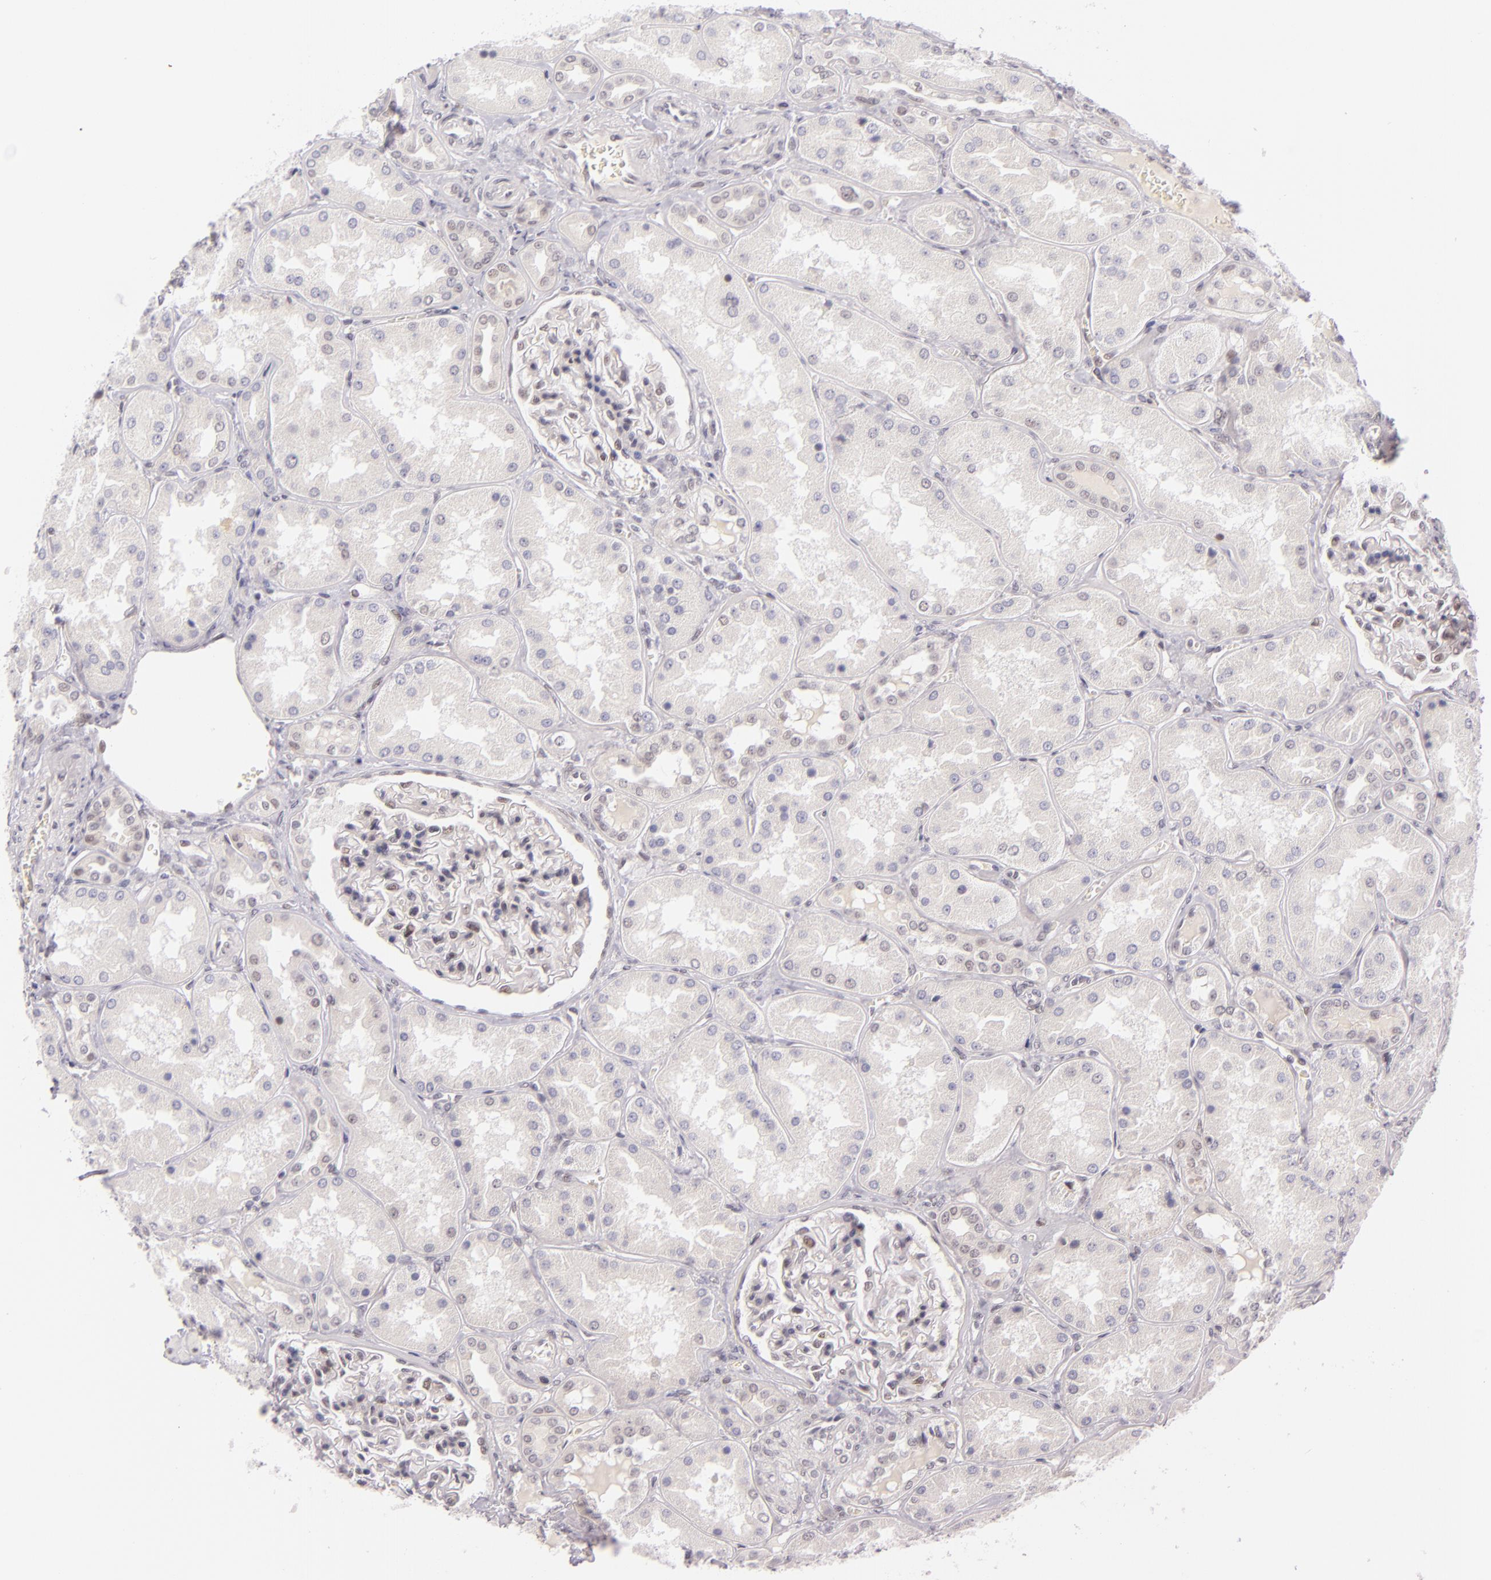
{"staining": {"intensity": "negative", "quantity": "none", "location": "none"}, "tissue": "kidney", "cell_type": "Cells in glomeruli", "image_type": "normal", "snomed": [{"axis": "morphology", "description": "Normal tissue, NOS"}, {"axis": "topography", "description": "Kidney"}], "caption": "Immunohistochemical staining of unremarkable human kidney reveals no significant staining in cells in glomeruli. Brightfield microscopy of IHC stained with DAB (brown) and hematoxylin (blue), captured at high magnification.", "gene": "BCL3", "patient": {"sex": "female", "age": 56}}